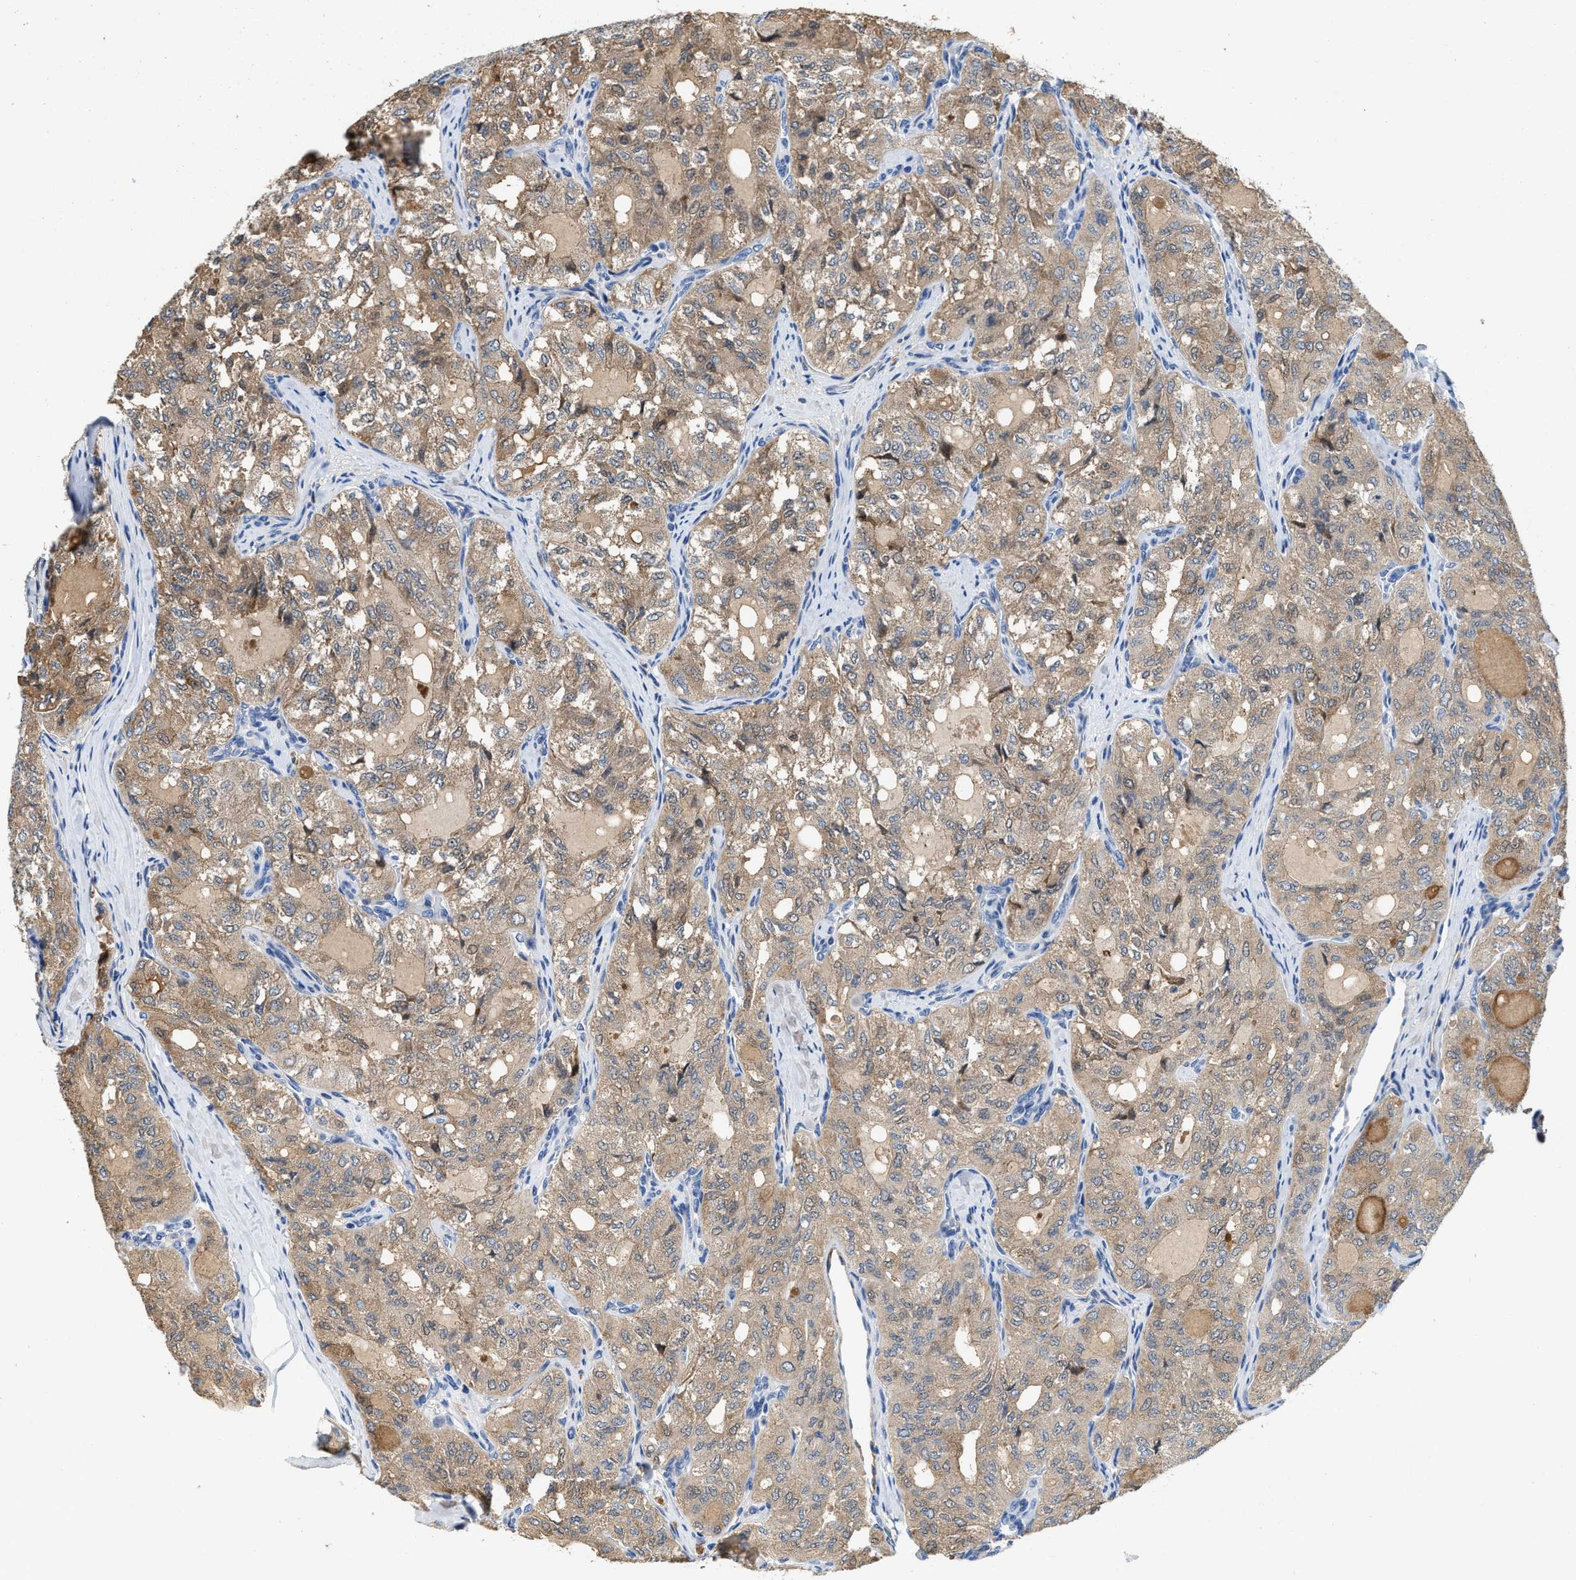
{"staining": {"intensity": "moderate", "quantity": ">75%", "location": "cytoplasmic/membranous"}, "tissue": "thyroid cancer", "cell_type": "Tumor cells", "image_type": "cancer", "snomed": [{"axis": "morphology", "description": "Follicular adenoma carcinoma, NOS"}, {"axis": "topography", "description": "Thyroid gland"}], "caption": "Thyroid cancer (follicular adenoma carcinoma) stained with IHC displays moderate cytoplasmic/membranous positivity in approximately >75% of tumor cells.", "gene": "PEG10", "patient": {"sex": "male", "age": 75}}